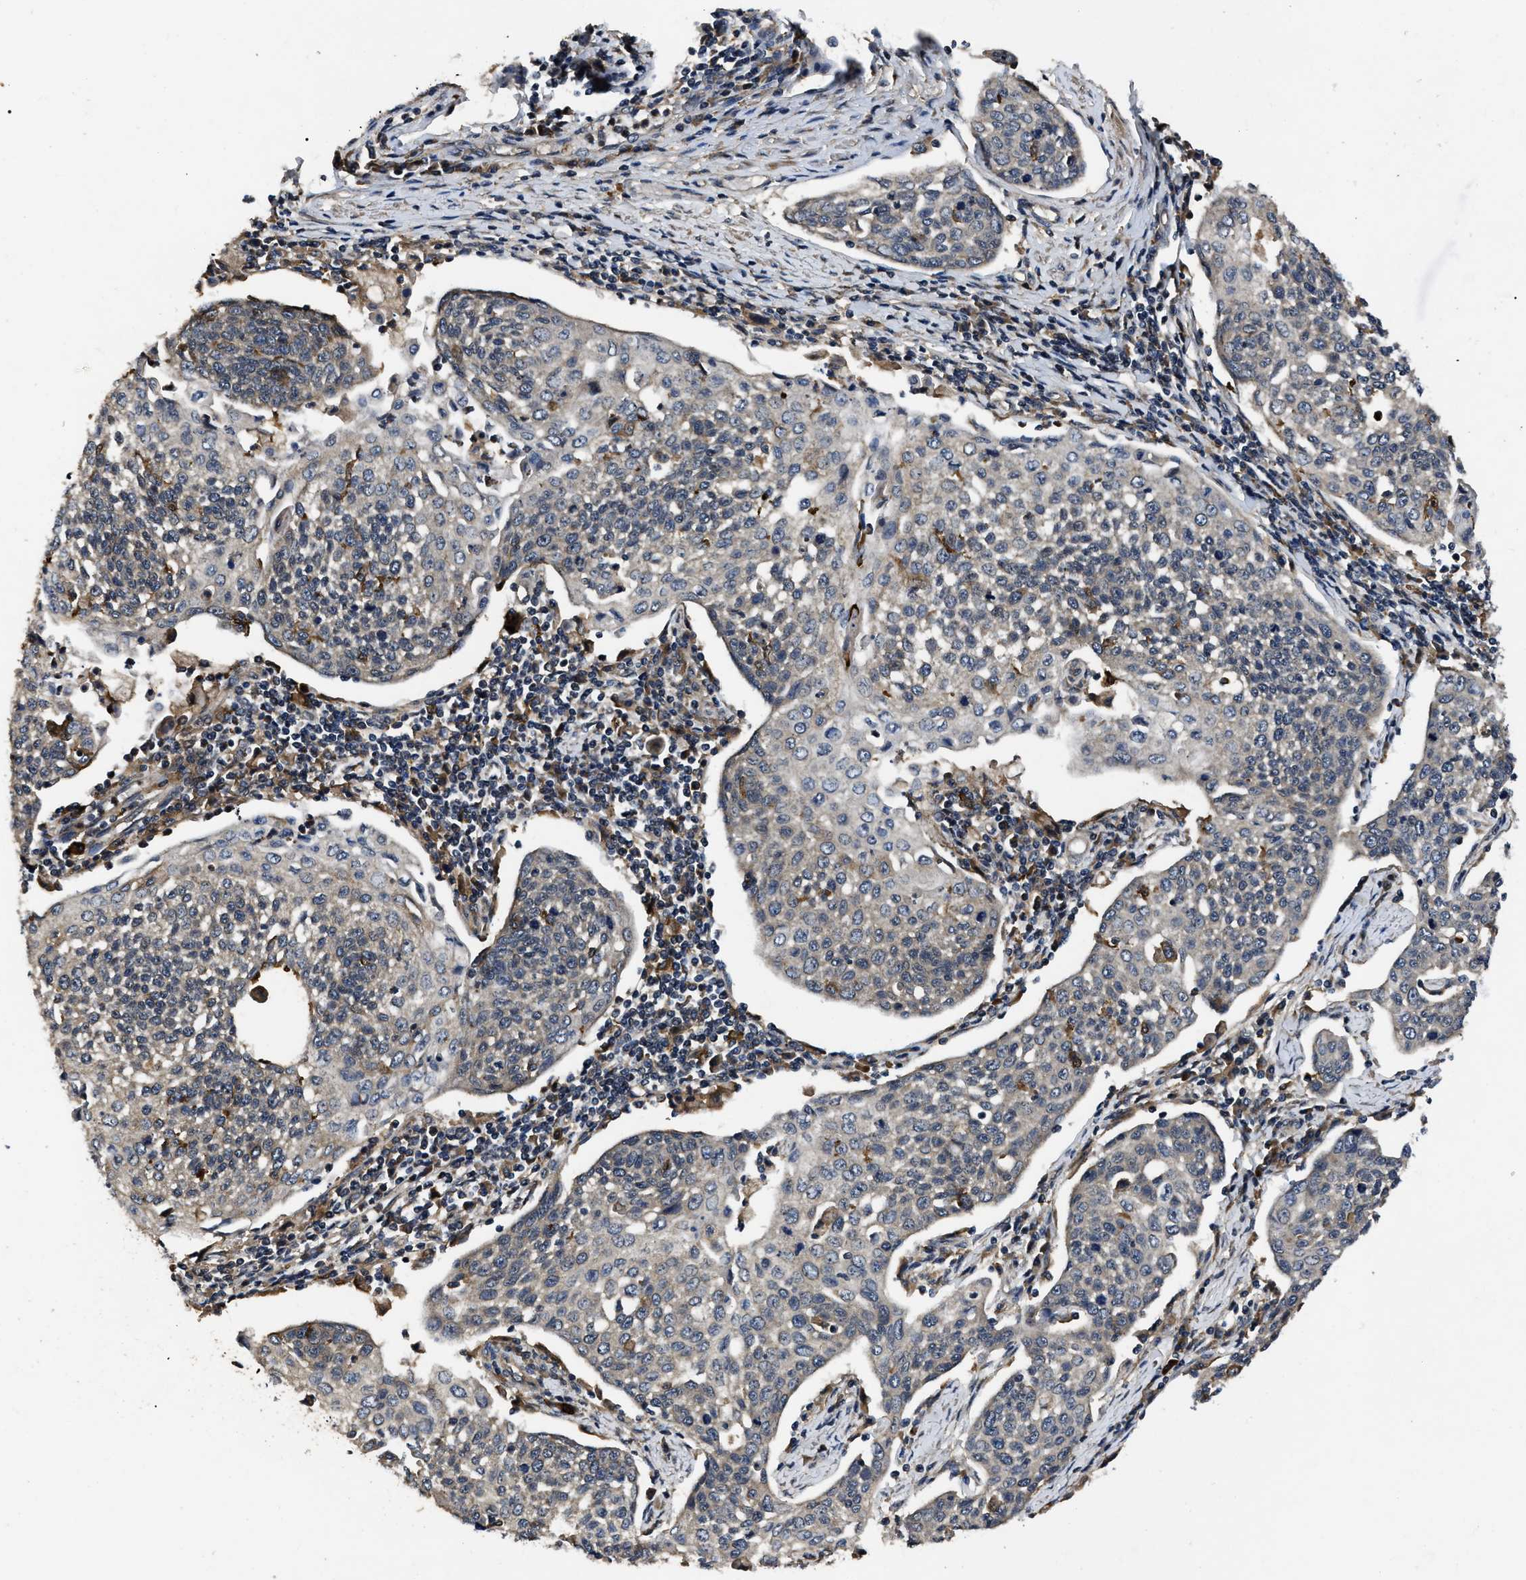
{"staining": {"intensity": "weak", "quantity": "<25%", "location": "cytoplasmic/membranous"}, "tissue": "cervical cancer", "cell_type": "Tumor cells", "image_type": "cancer", "snomed": [{"axis": "morphology", "description": "Squamous cell carcinoma, NOS"}, {"axis": "topography", "description": "Cervix"}], "caption": "IHC image of neoplastic tissue: human cervical squamous cell carcinoma stained with DAB displays no significant protein expression in tumor cells. Nuclei are stained in blue.", "gene": "PPWD1", "patient": {"sex": "female", "age": 34}}